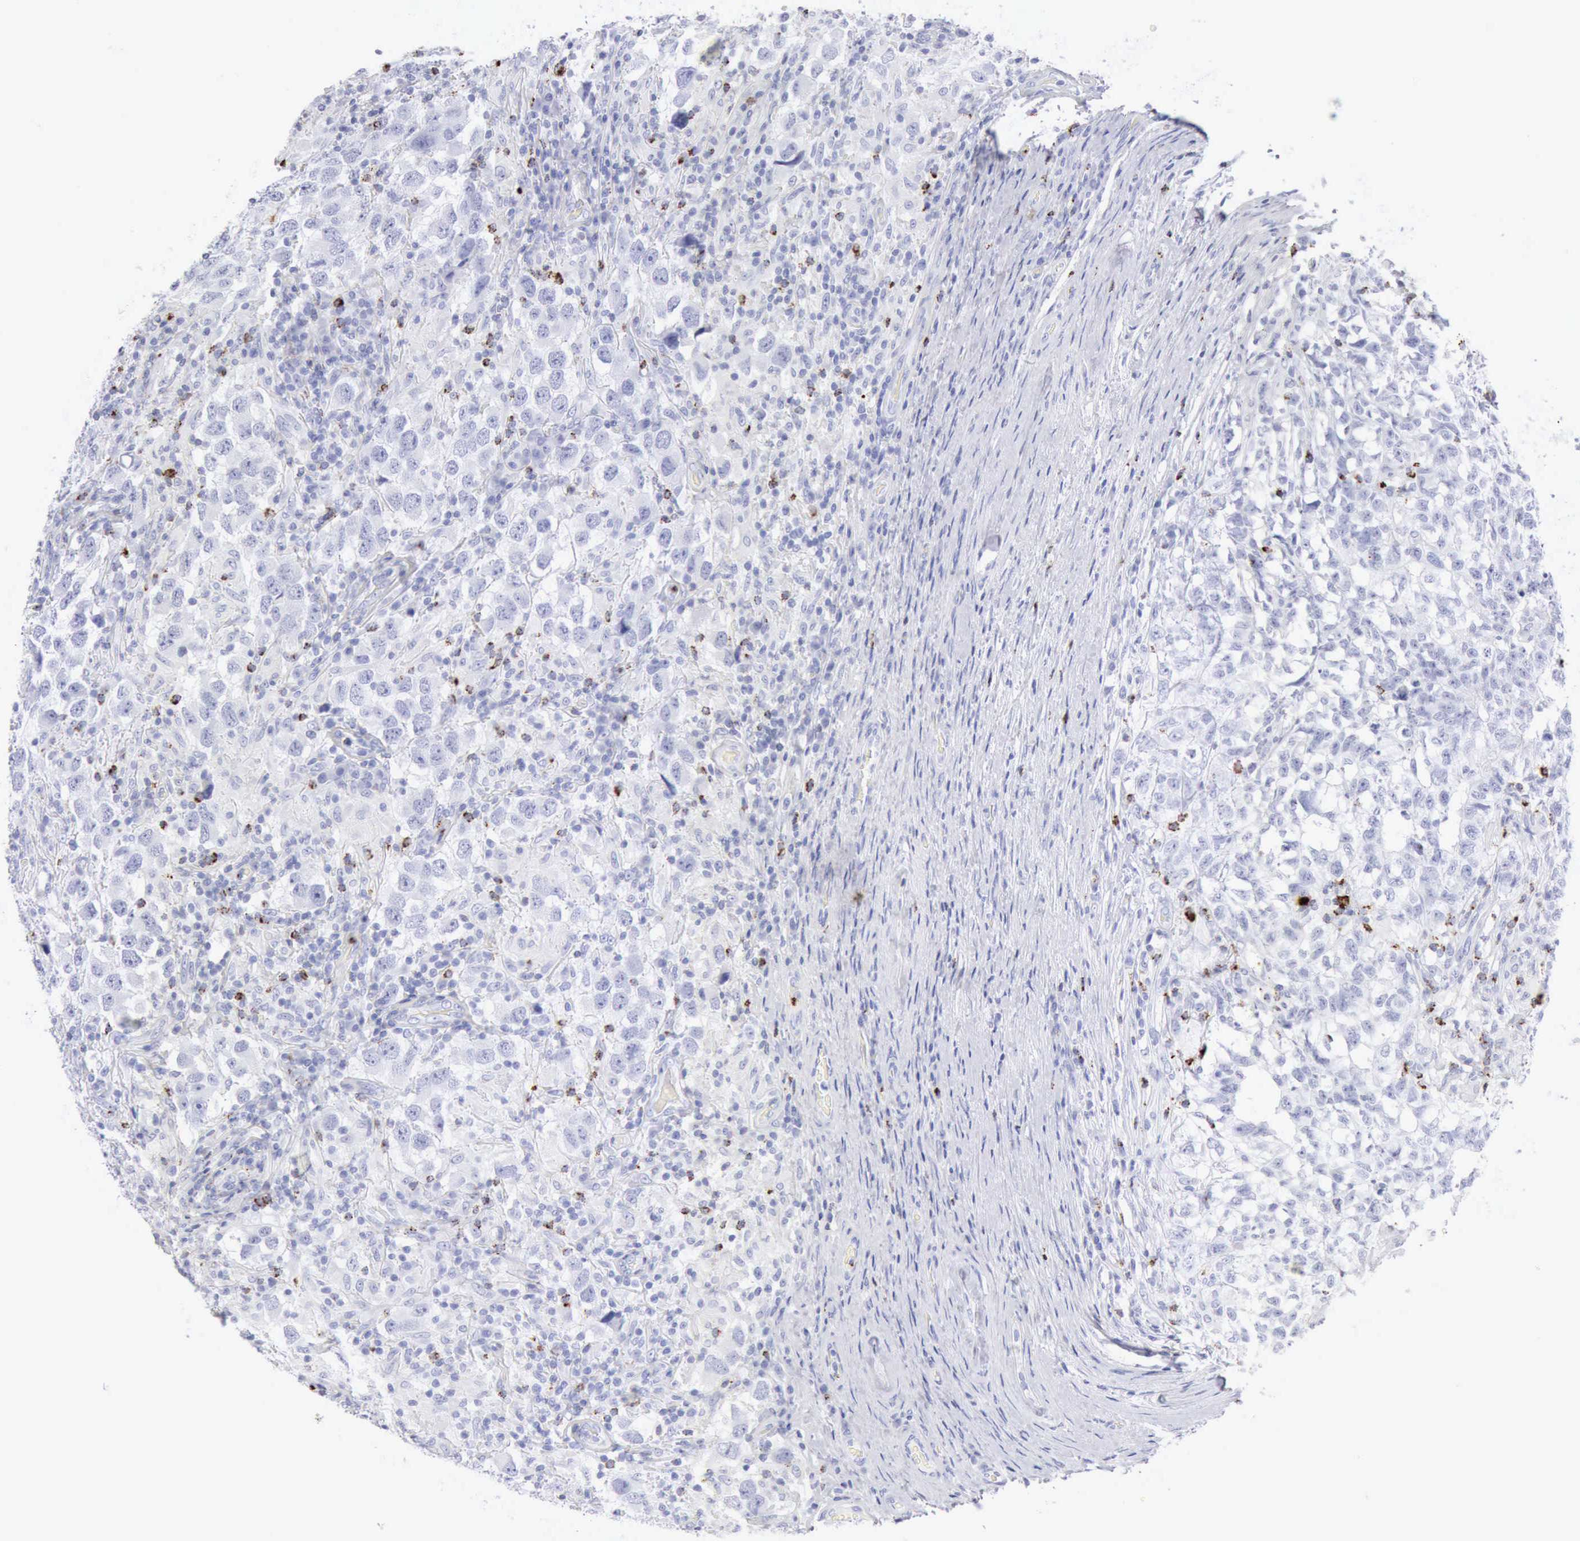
{"staining": {"intensity": "negative", "quantity": "none", "location": "none"}, "tissue": "testis cancer", "cell_type": "Tumor cells", "image_type": "cancer", "snomed": [{"axis": "morphology", "description": "Carcinoma, Embryonal, NOS"}, {"axis": "topography", "description": "Testis"}], "caption": "Tumor cells show no significant expression in testis cancer (embryonal carcinoma). (DAB (3,3'-diaminobenzidine) IHC with hematoxylin counter stain).", "gene": "GZMB", "patient": {"sex": "male", "age": 21}}